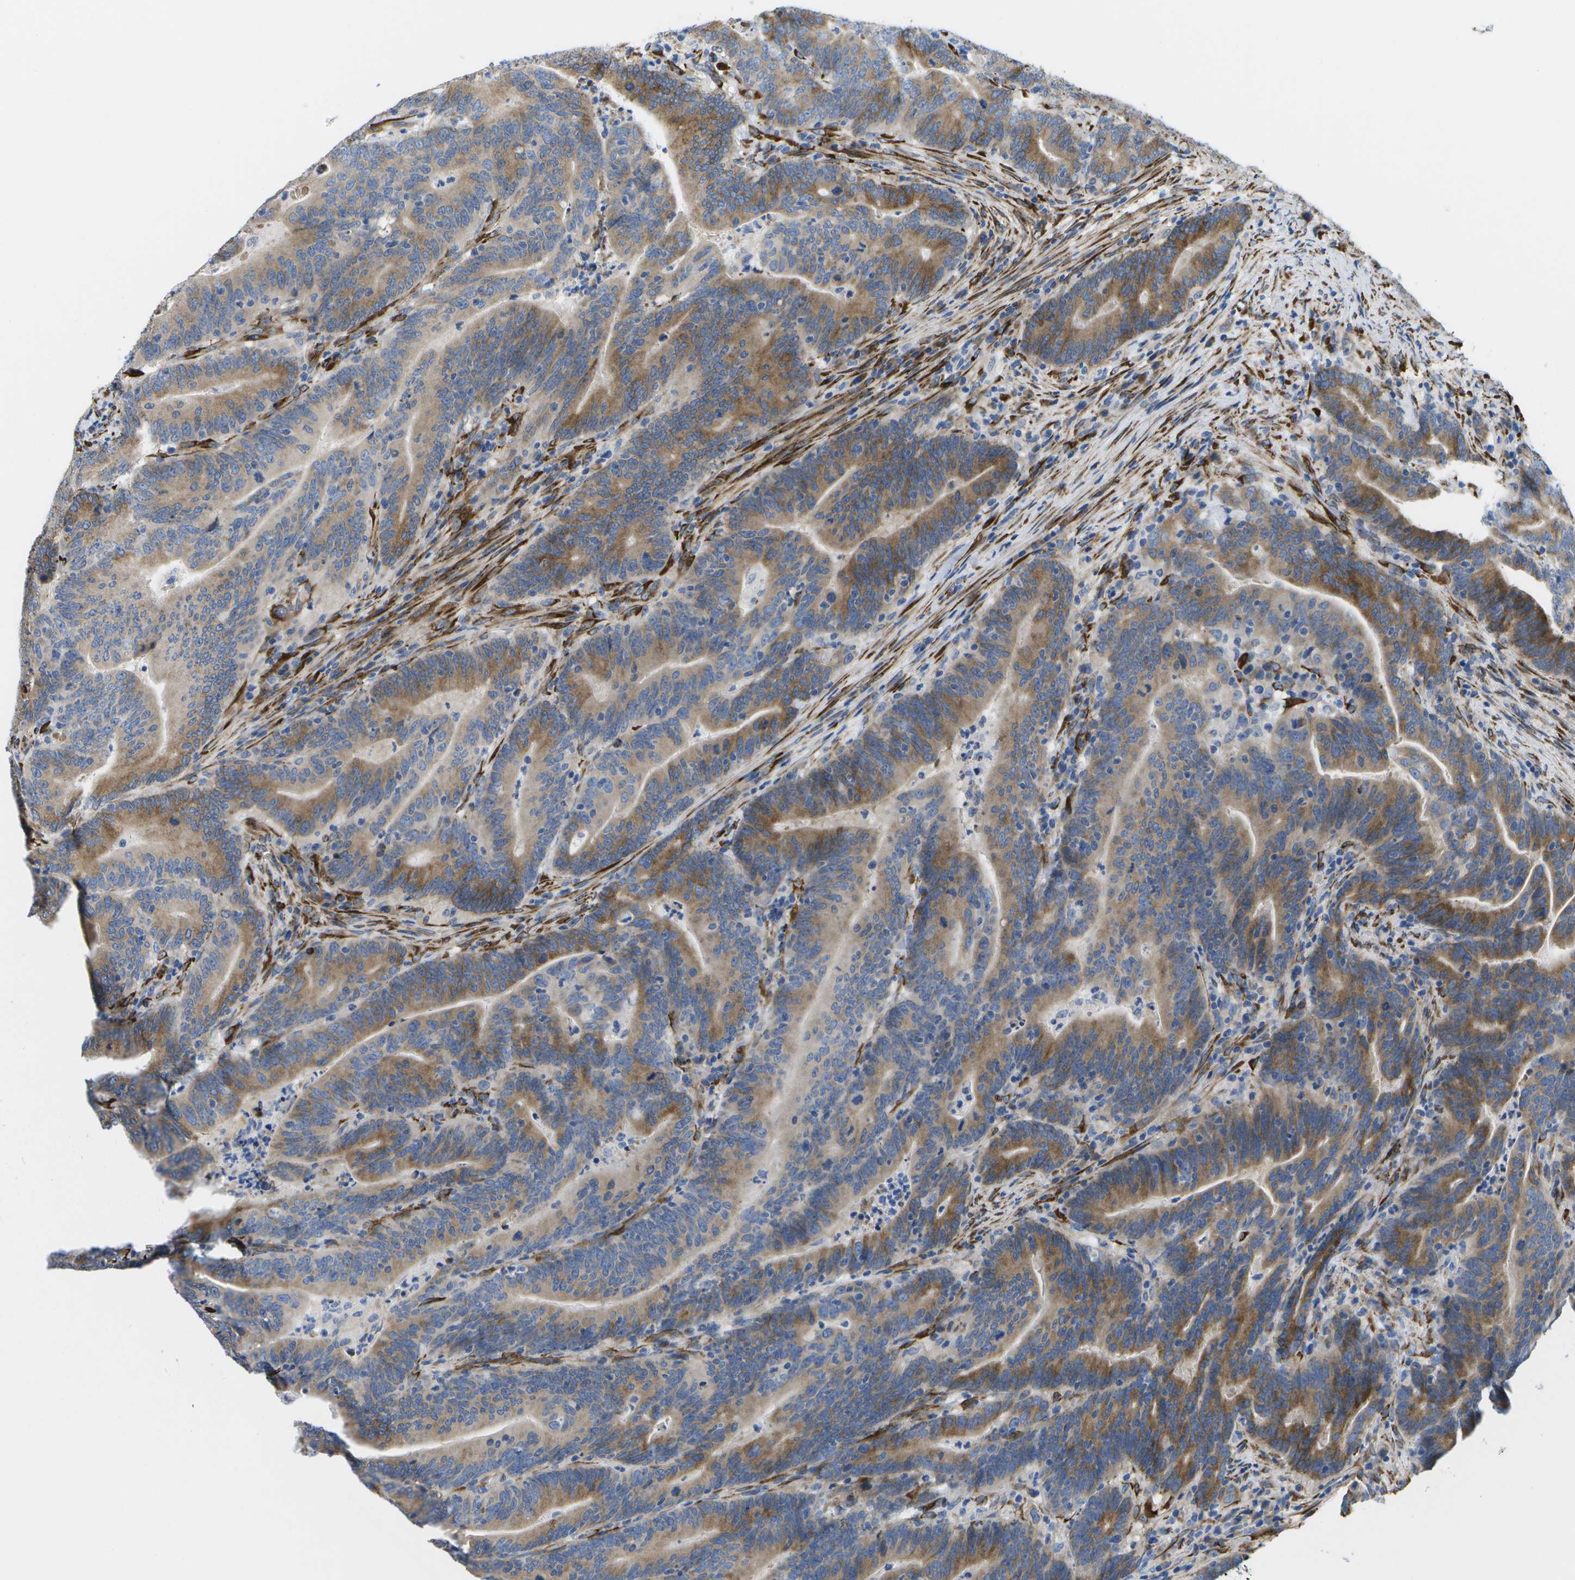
{"staining": {"intensity": "moderate", "quantity": ">75%", "location": "cytoplasmic/membranous"}, "tissue": "colorectal cancer", "cell_type": "Tumor cells", "image_type": "cancer", "snomed": [{"axis": "morphology", "description": "Adenocarcinoma, NOS"}, {"axis": "topography", "description": "Colon"}], "caption": "Immunohistochemical staining of human adenocarcinoma (colorectal) demonstrates medium levels of moderate cytoplasmic/membranous protein expression in about >75% of tumor cells.", "gene": "ZDHHC17", "patient": {"sex": "female", "age": 66}}